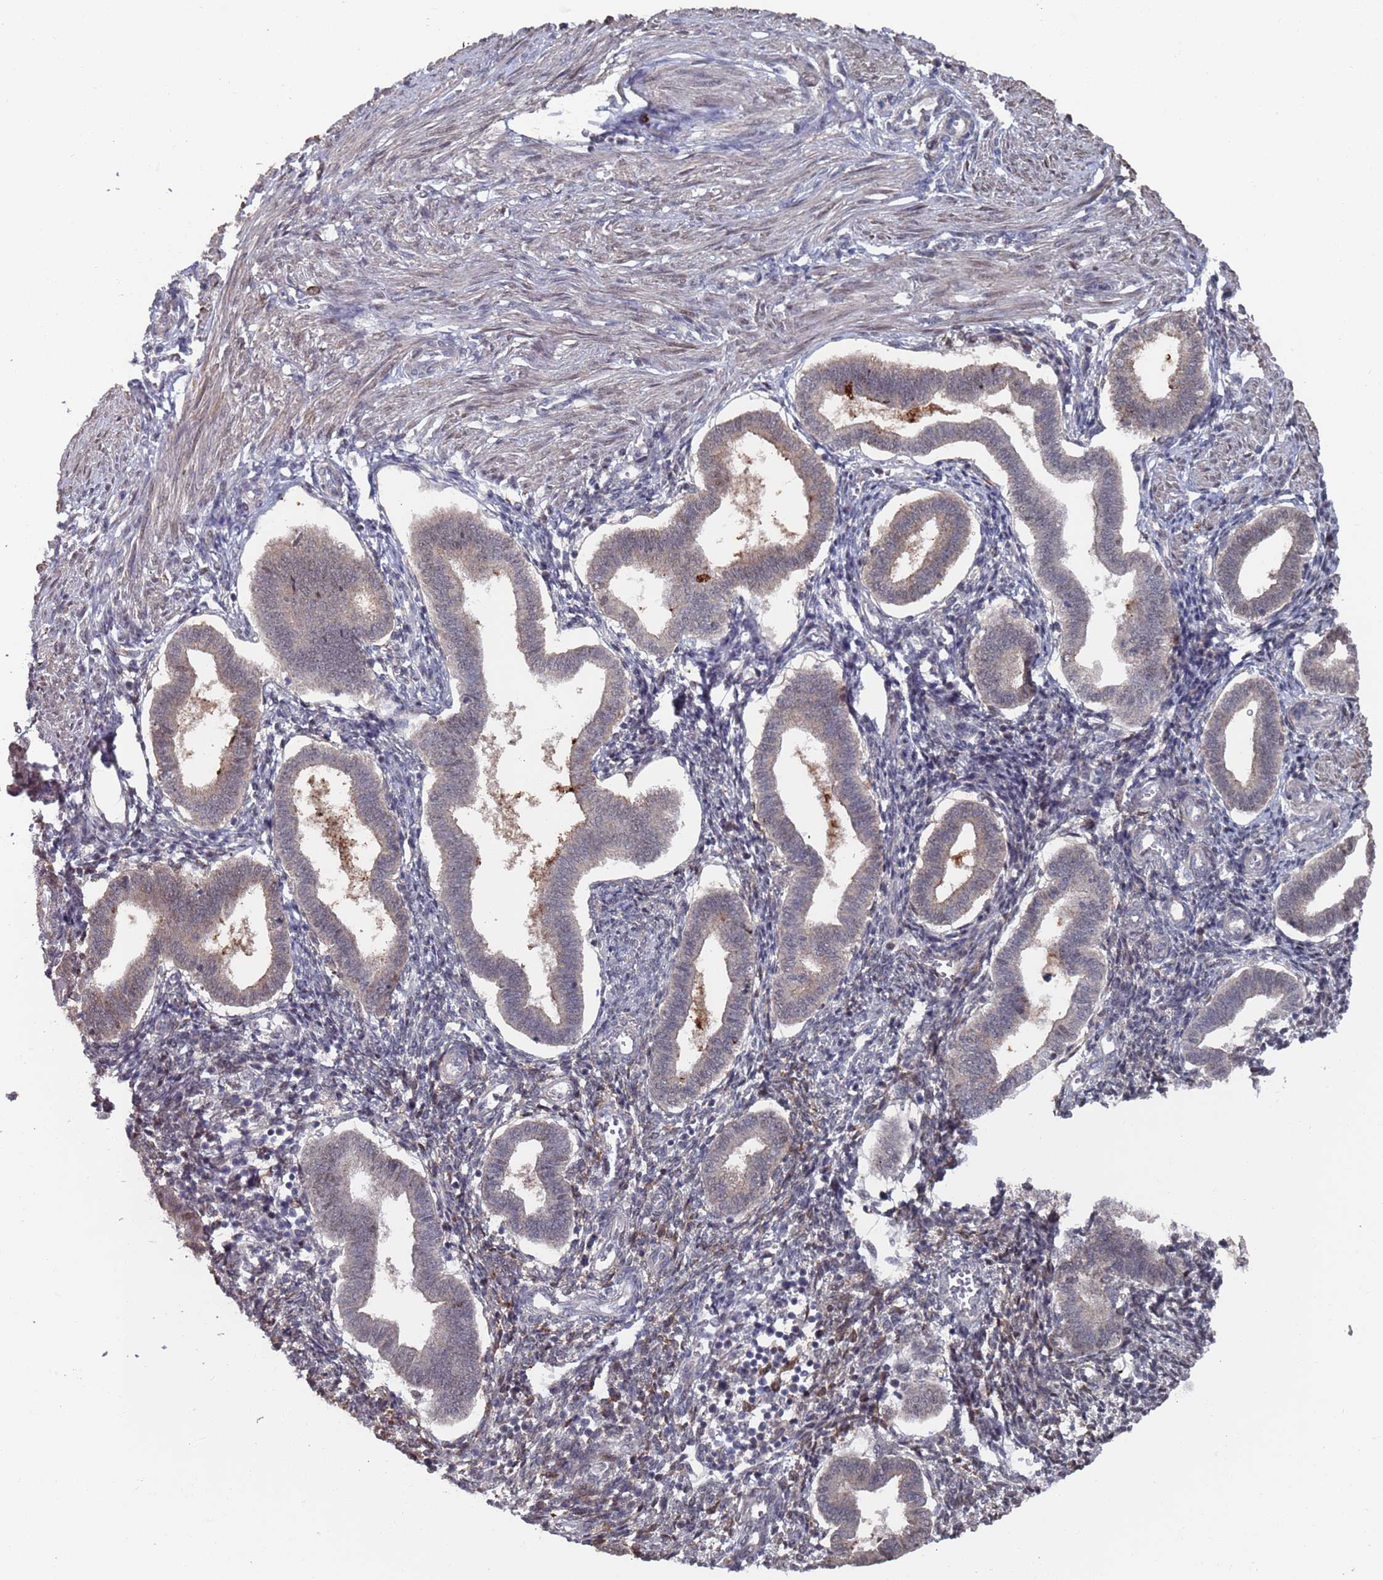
{"staining": {"intensity": "moderate", "quantity": "<25%", "location": "cytoplasmic/membranous"}, "tissue": "endometrium", "cell_type": "Cells in endometrial stroma", "image_type": "normal", "snomed": [{"axis": "morphology", "description": "Normal tissue, NOS"}, {"axis": "topography", "description": "Endometrium"}], "caption": "Benign endometrium reveals moderate cytoplasmic/membranous staining in about <25% of cells in endometrial stroma, visualized by immunohistochemistry.", "gene": "DGKD", "patient": {"sex": "female", "age": 24}}